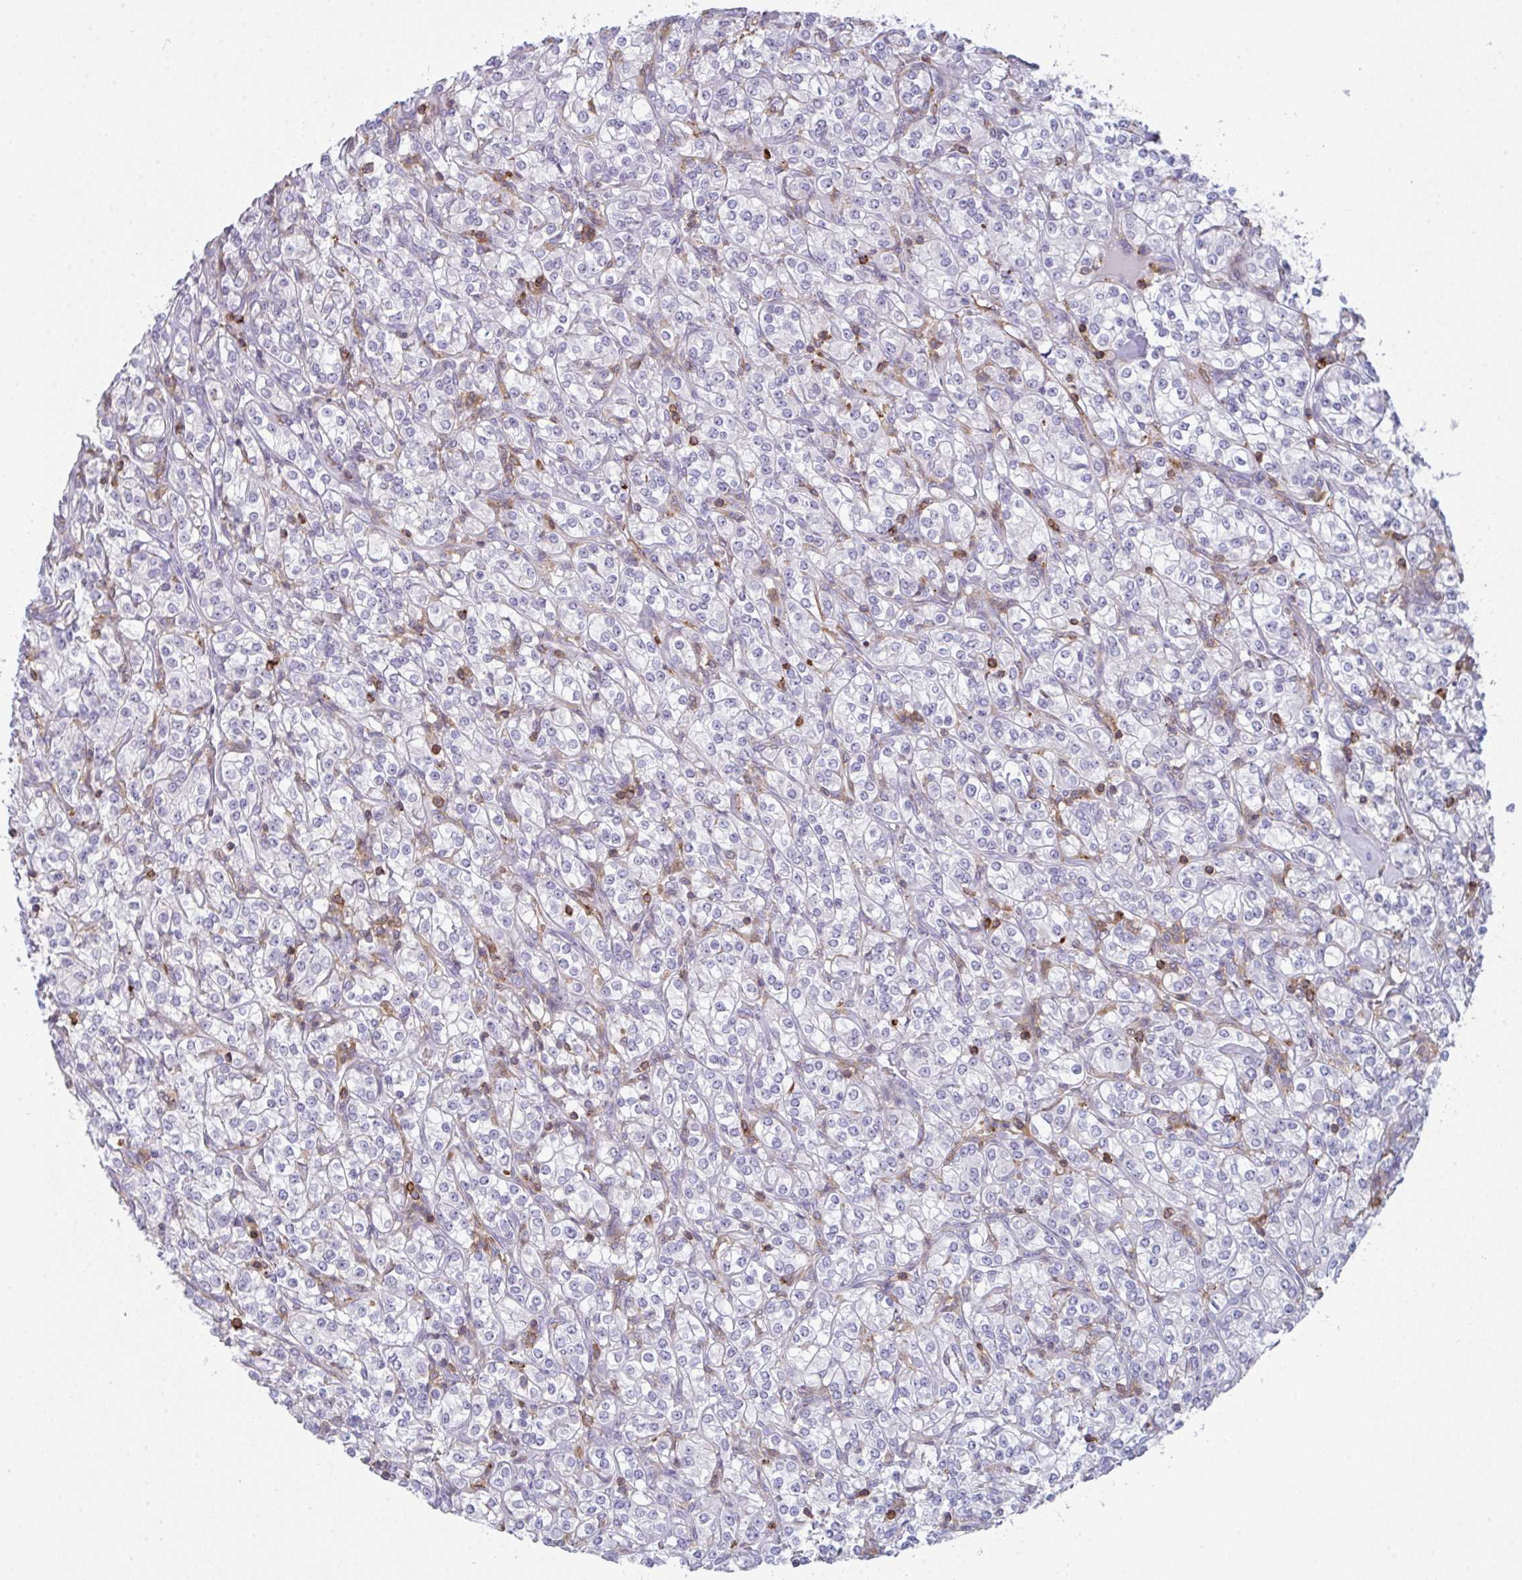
{"staining": {"intensity": "negative", "quantity": "none", "location": "none"}, "tissue": "renal cancer", "cell_type": "Tumor cells", "image_type": "cancer", "snomed": [{"axis": "morphology", "description": "Adenocarcinoma, NOS"}, {"axis": "topography", "description": "Kidney"}], "caption": "A micrograph of adenocarcinoma (renal) stained for a protein displays no brown staining in tumor cells.", "gene": "CD80", "patient": {"sex": "male", "age": 77}}